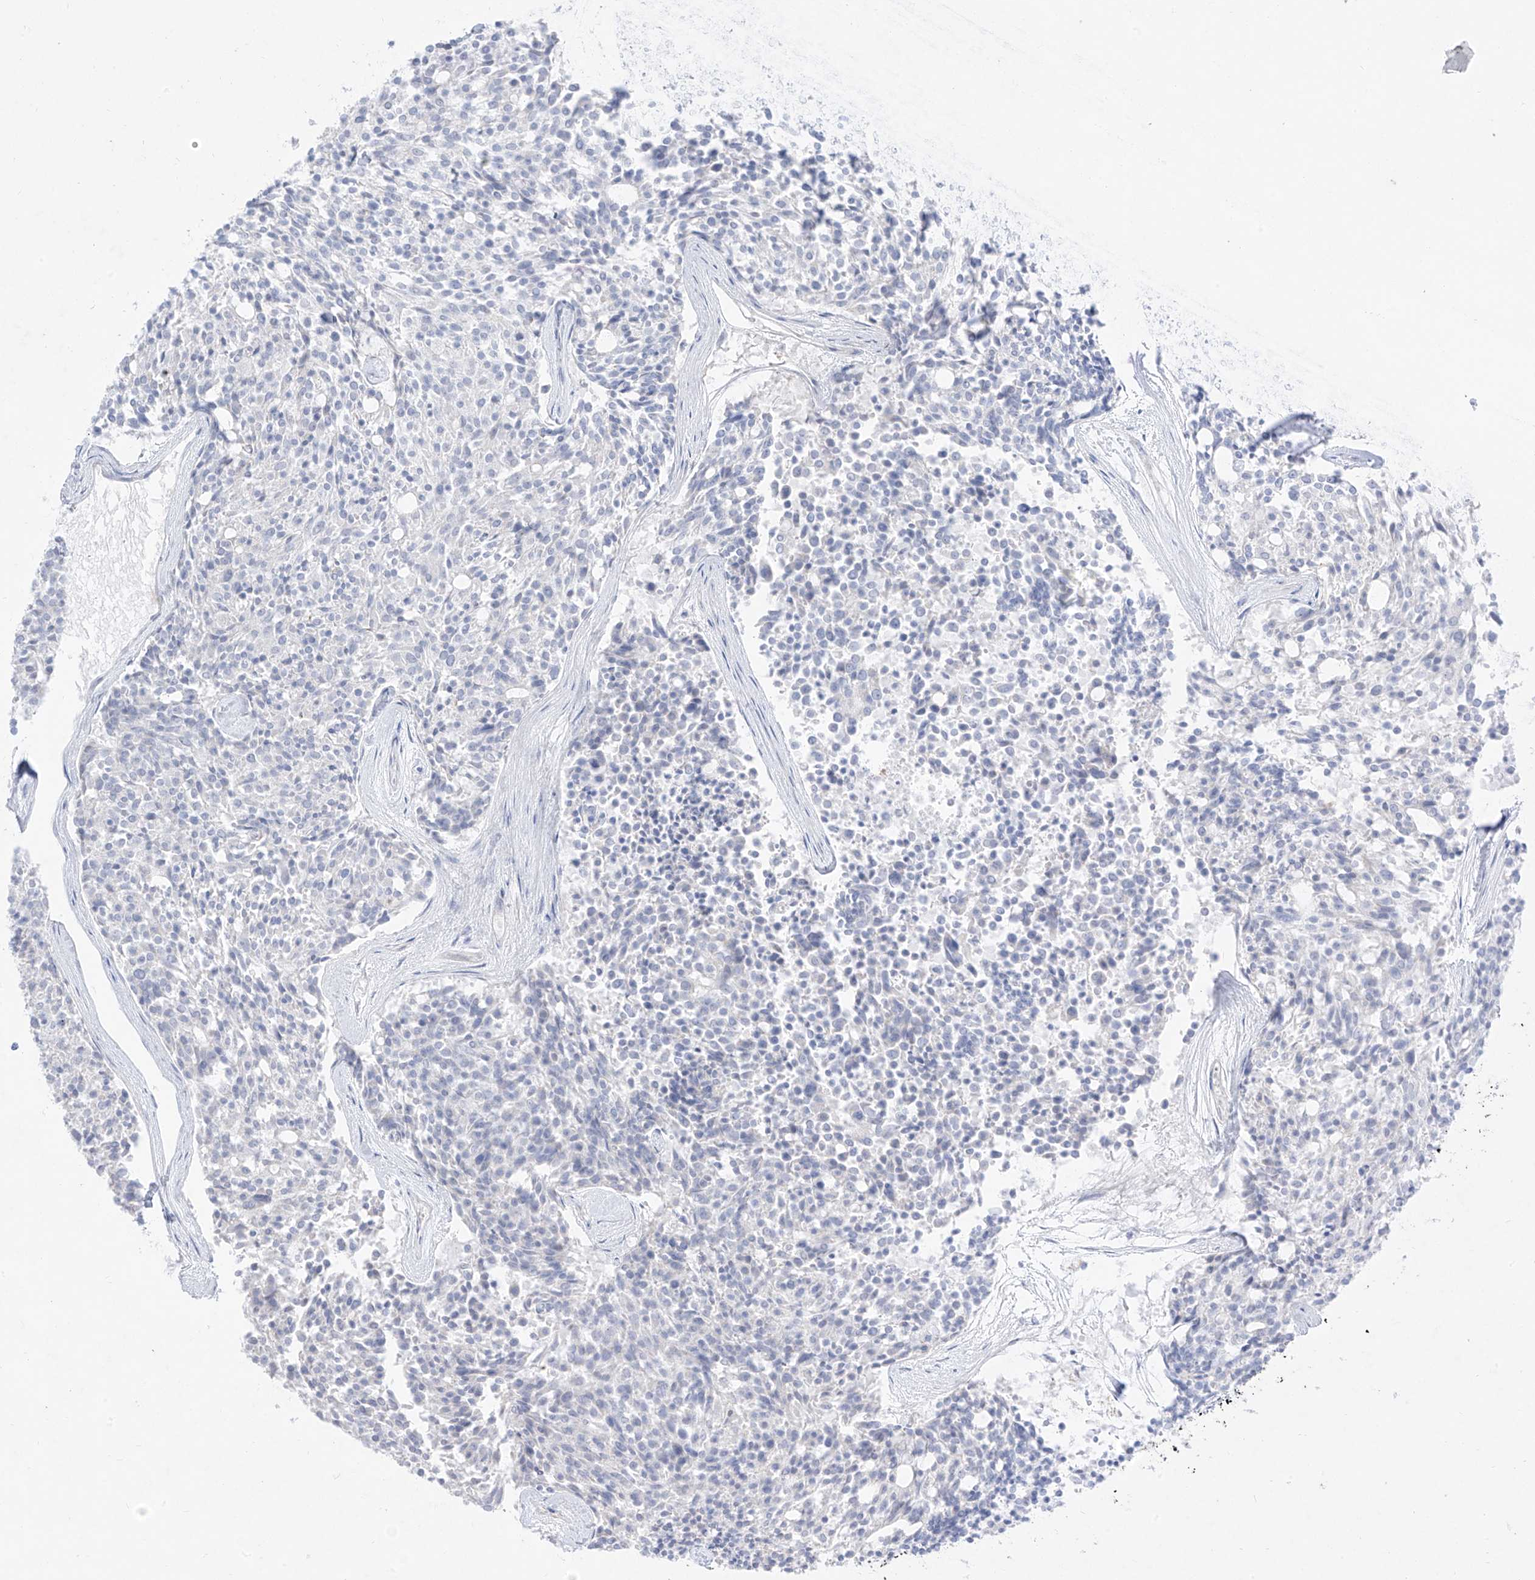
{"staining": {"intensity": "negative", "quantity": "none", "location": "none"}, "tissue": "carcinoid", "cell_type": "Tumor cells", "image_type": "cancer", "snomed": [{"axis": "morphology", "description": "Carcinoid, malignant, NOS"}, {"axis": "topography", "description": "Pancreas"}], "caption": "Immunohistochemistry (IHC) histopathology image of human malignant carcinoid stained for a protein (brown), which reveals no positivity in tumor cells.", "gene": "TGM4", "patient": {"sex": "female", "age": 54}}